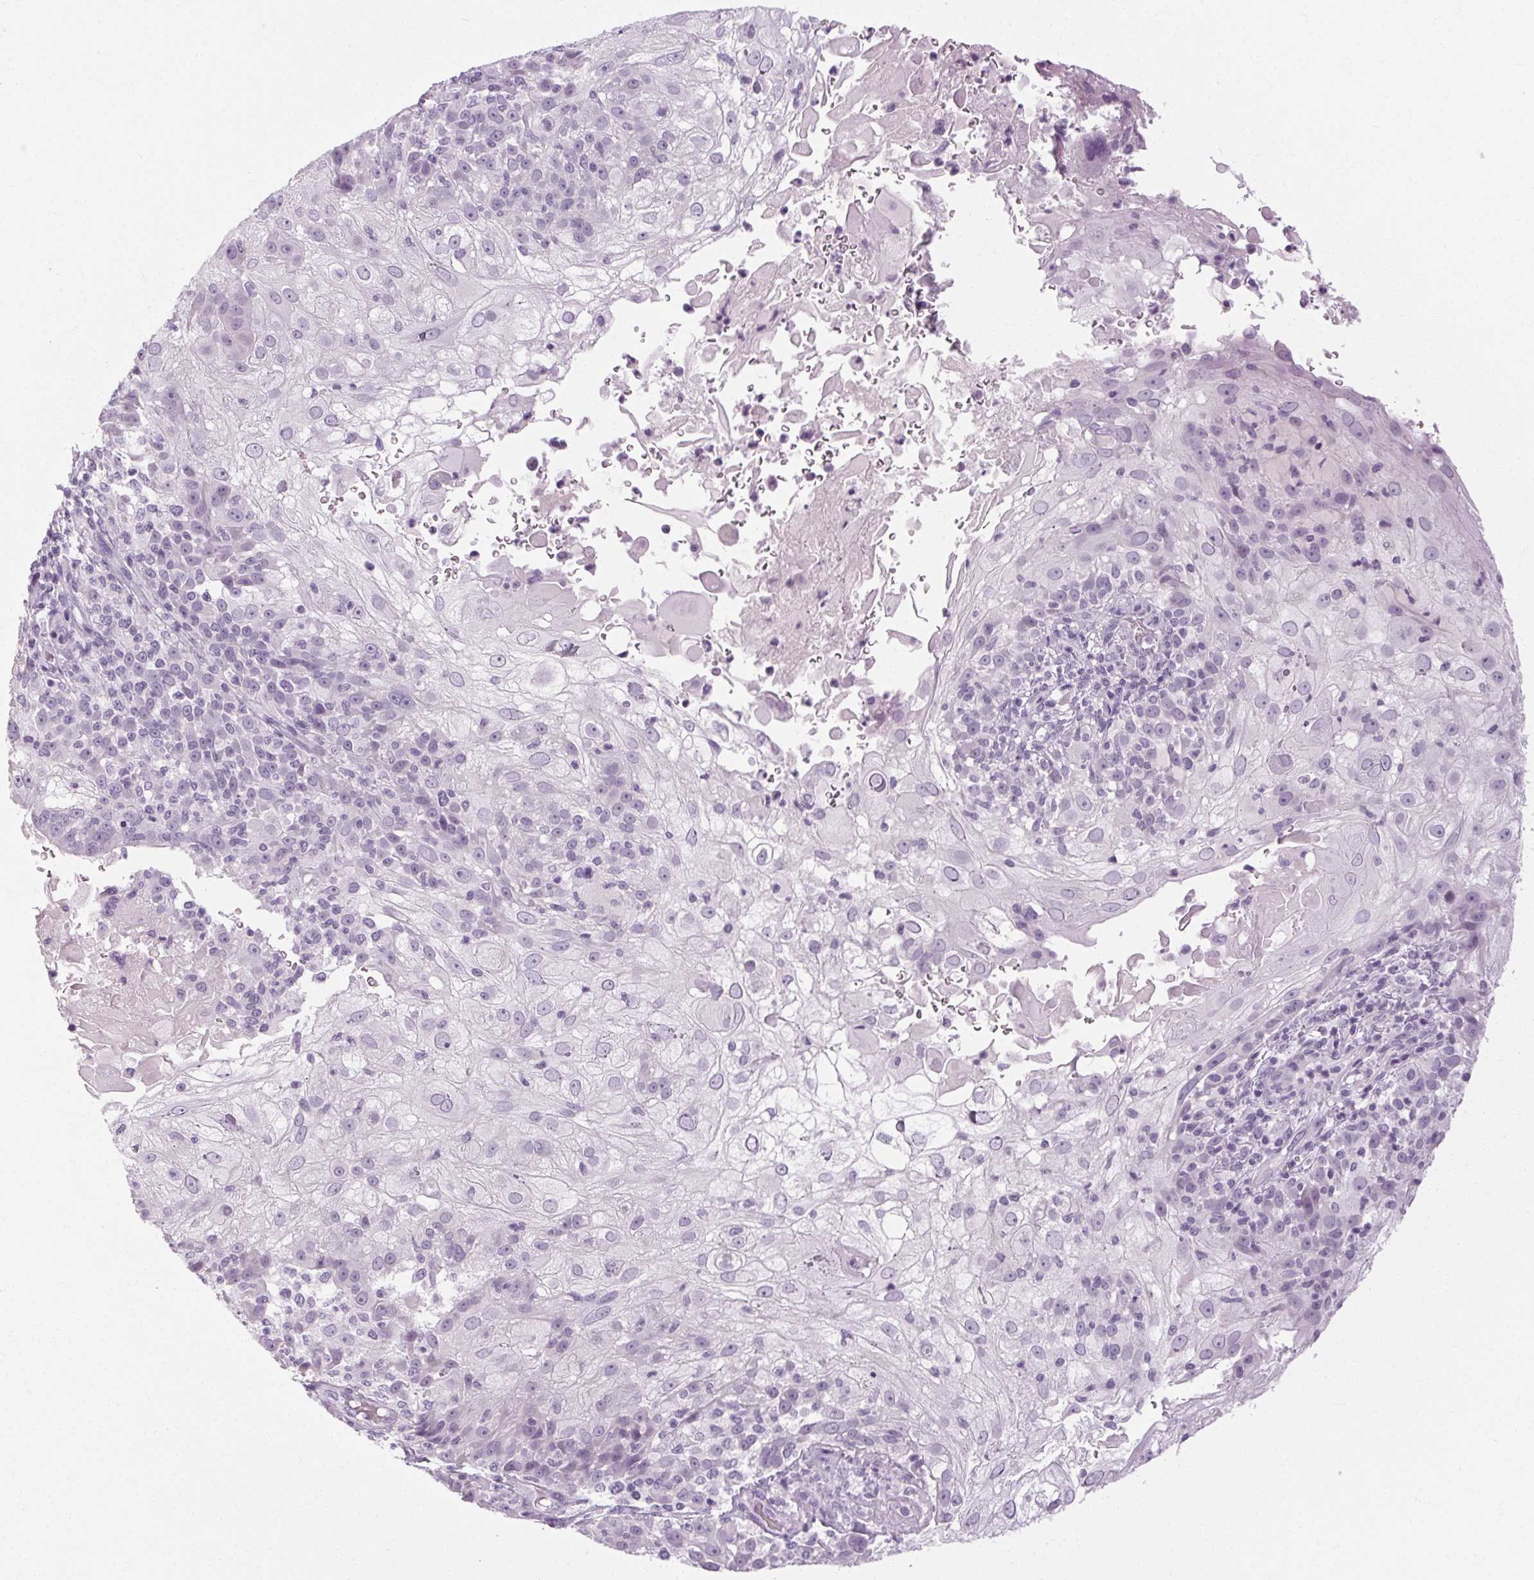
{"staining": {"intensity": "negative", "quantity": "none", "location": "none"}, "tissue": "skin cancer", "cell_type": "Tumor cells", "image_type": "cancer", "snomed": [{"axis": "morphology", "description": "Normal tissue, NOS"}, {"axis": "morphology", "description": "Squamous cell carcinoma, NOS"}, {"axis": "topography", "description": "Skin"}], "caption": "An immunohistochemistry micrograph of skin cancer (squamous cell carcinoma) is shown. There is no staining in tumor cells of skin cancer (squamous cell carcinoma).", "gene": "POMC", "patient": {"sex": "female", "age": 83}}